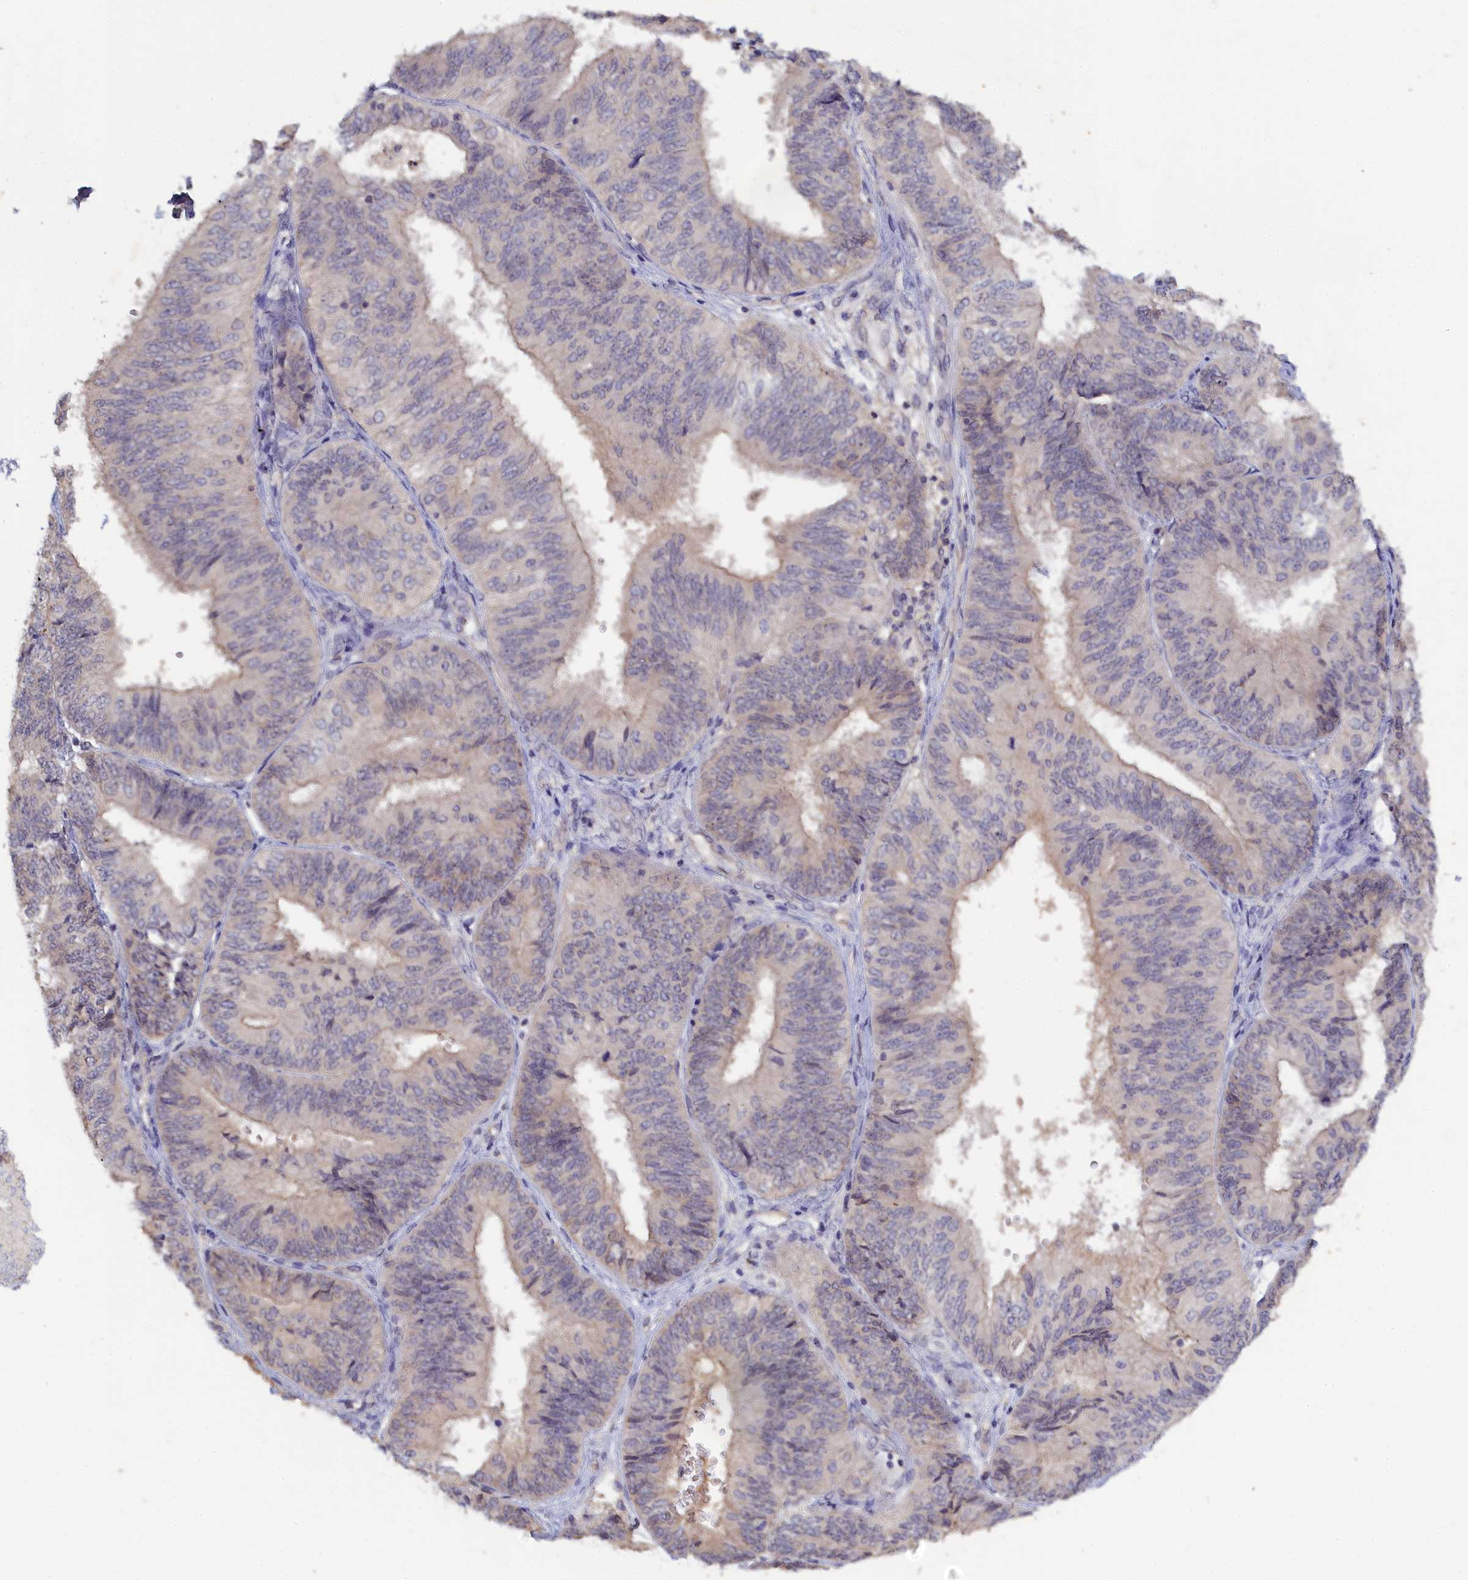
{"staining": {"intensity": "negative", "quantity": "none", "location": "none"}, "tissue": "endometrial cancer", "cell_type": "Tumor cells", "image_type": "cancer", "snomed": [{"axis": "morphology", "description": "Adenocarcinoma, NOS"}, {"axis": "topography", "description": "Endometrium"}], "caption": "DAB (3,3'-diaminobenzidine) immunohistochemical staining of endometrial cancer shows no significant expression in tumor cells. Nuclei are stained in blue.", "gene": "CELF5", "patient": {"sex": "female", "age": 58}}